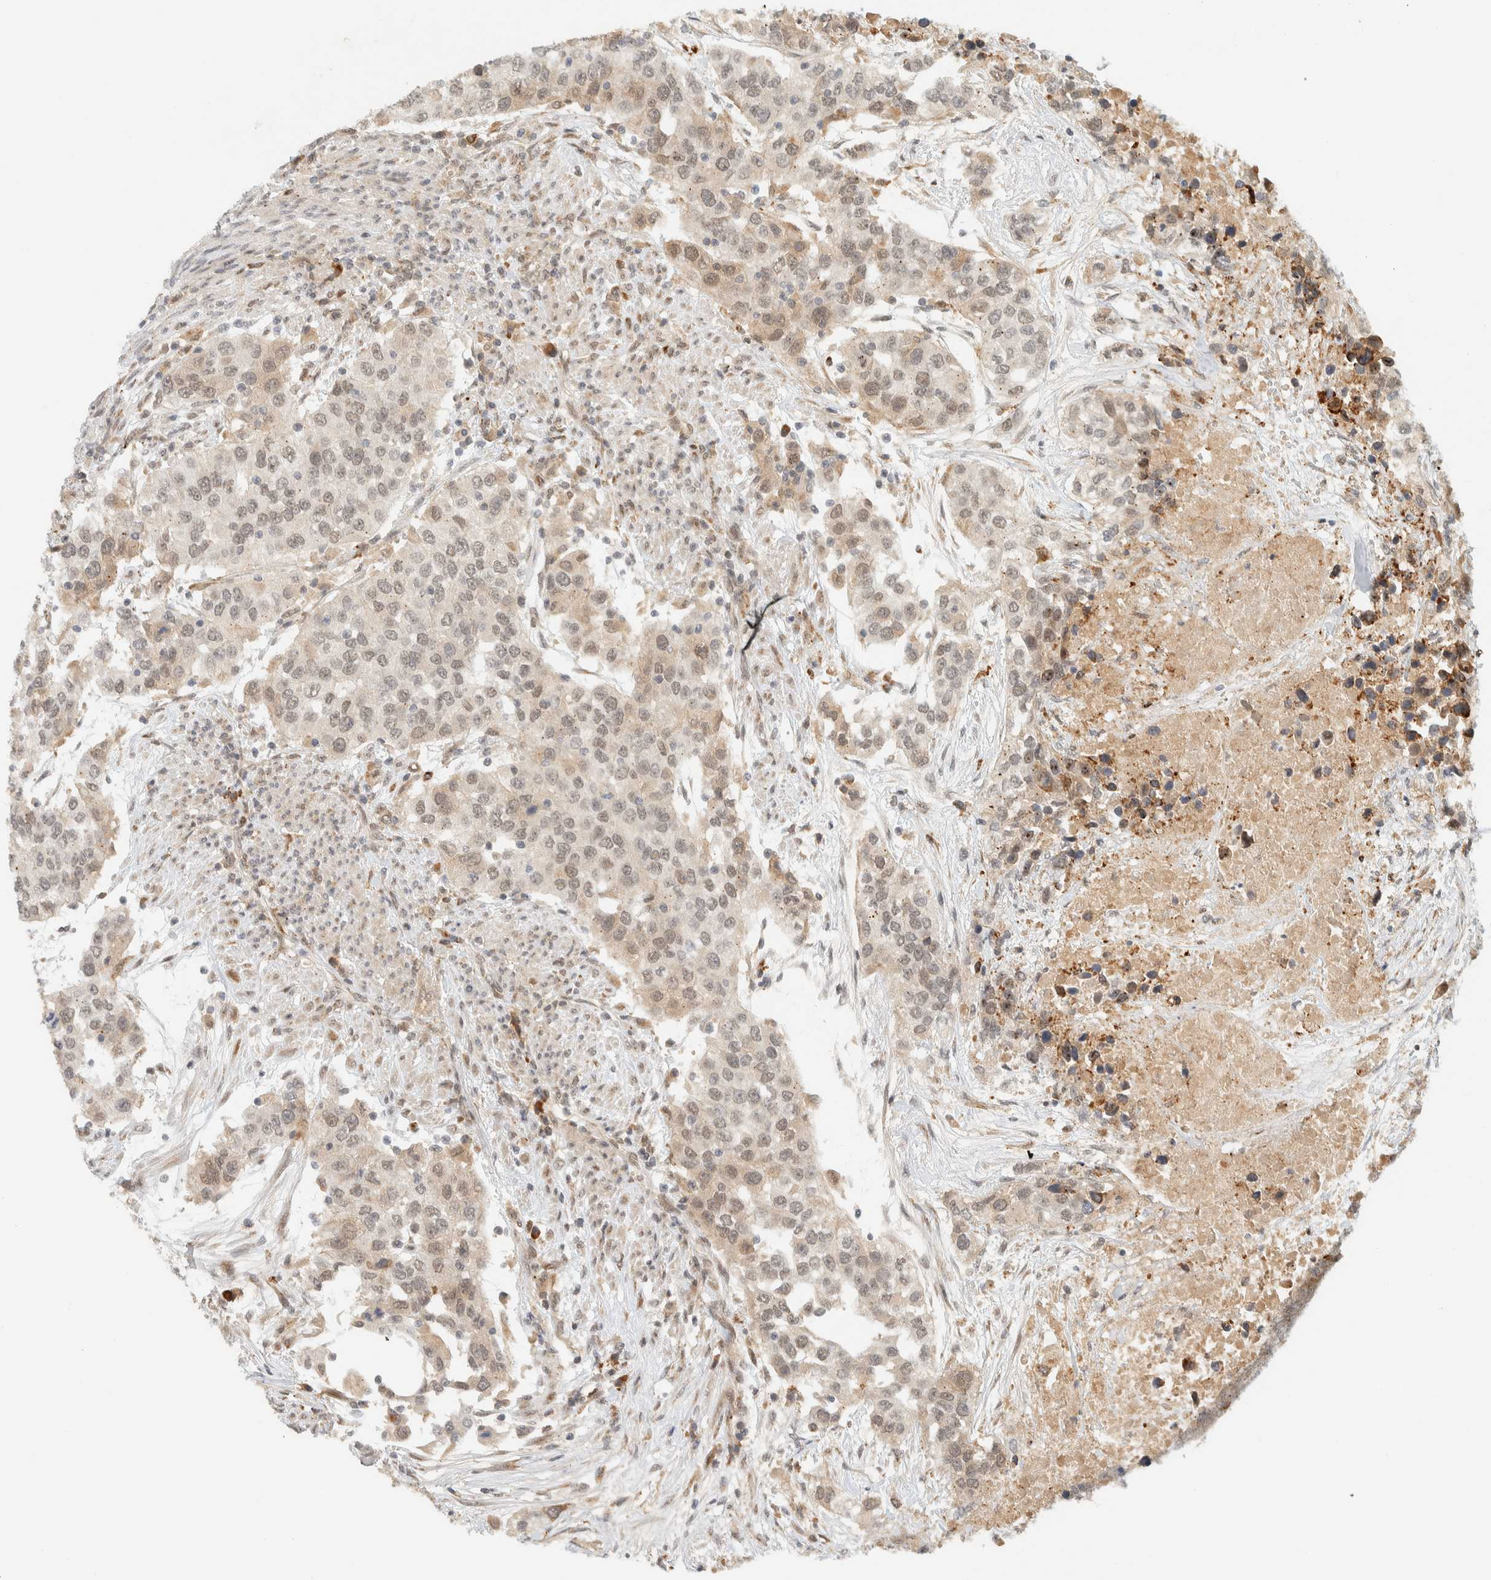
{"staining": {"intensity": "weak", "quantity": ">75%", "location": "cytoplasmic/membranous,nuclear"}, "tissue": "urothelial cancer", "cell_type": "Tumor cells", "image_type": "cancer", "snomed": [{"axis": "morphology", "description": "Urothelial carcinoma, High grade"}, {"axis": "topography", "description": "Urinary bladder"}], "caption": "About >75% of tumor cells in urothelial carcinoma (high-grade) show weak cytoplasmic/membranous and nuclear protein positivity as visualized by brown immunohistochemical staining.", "gene": "ITPRID1", "patient": {"sex": "female", "age": 80}}